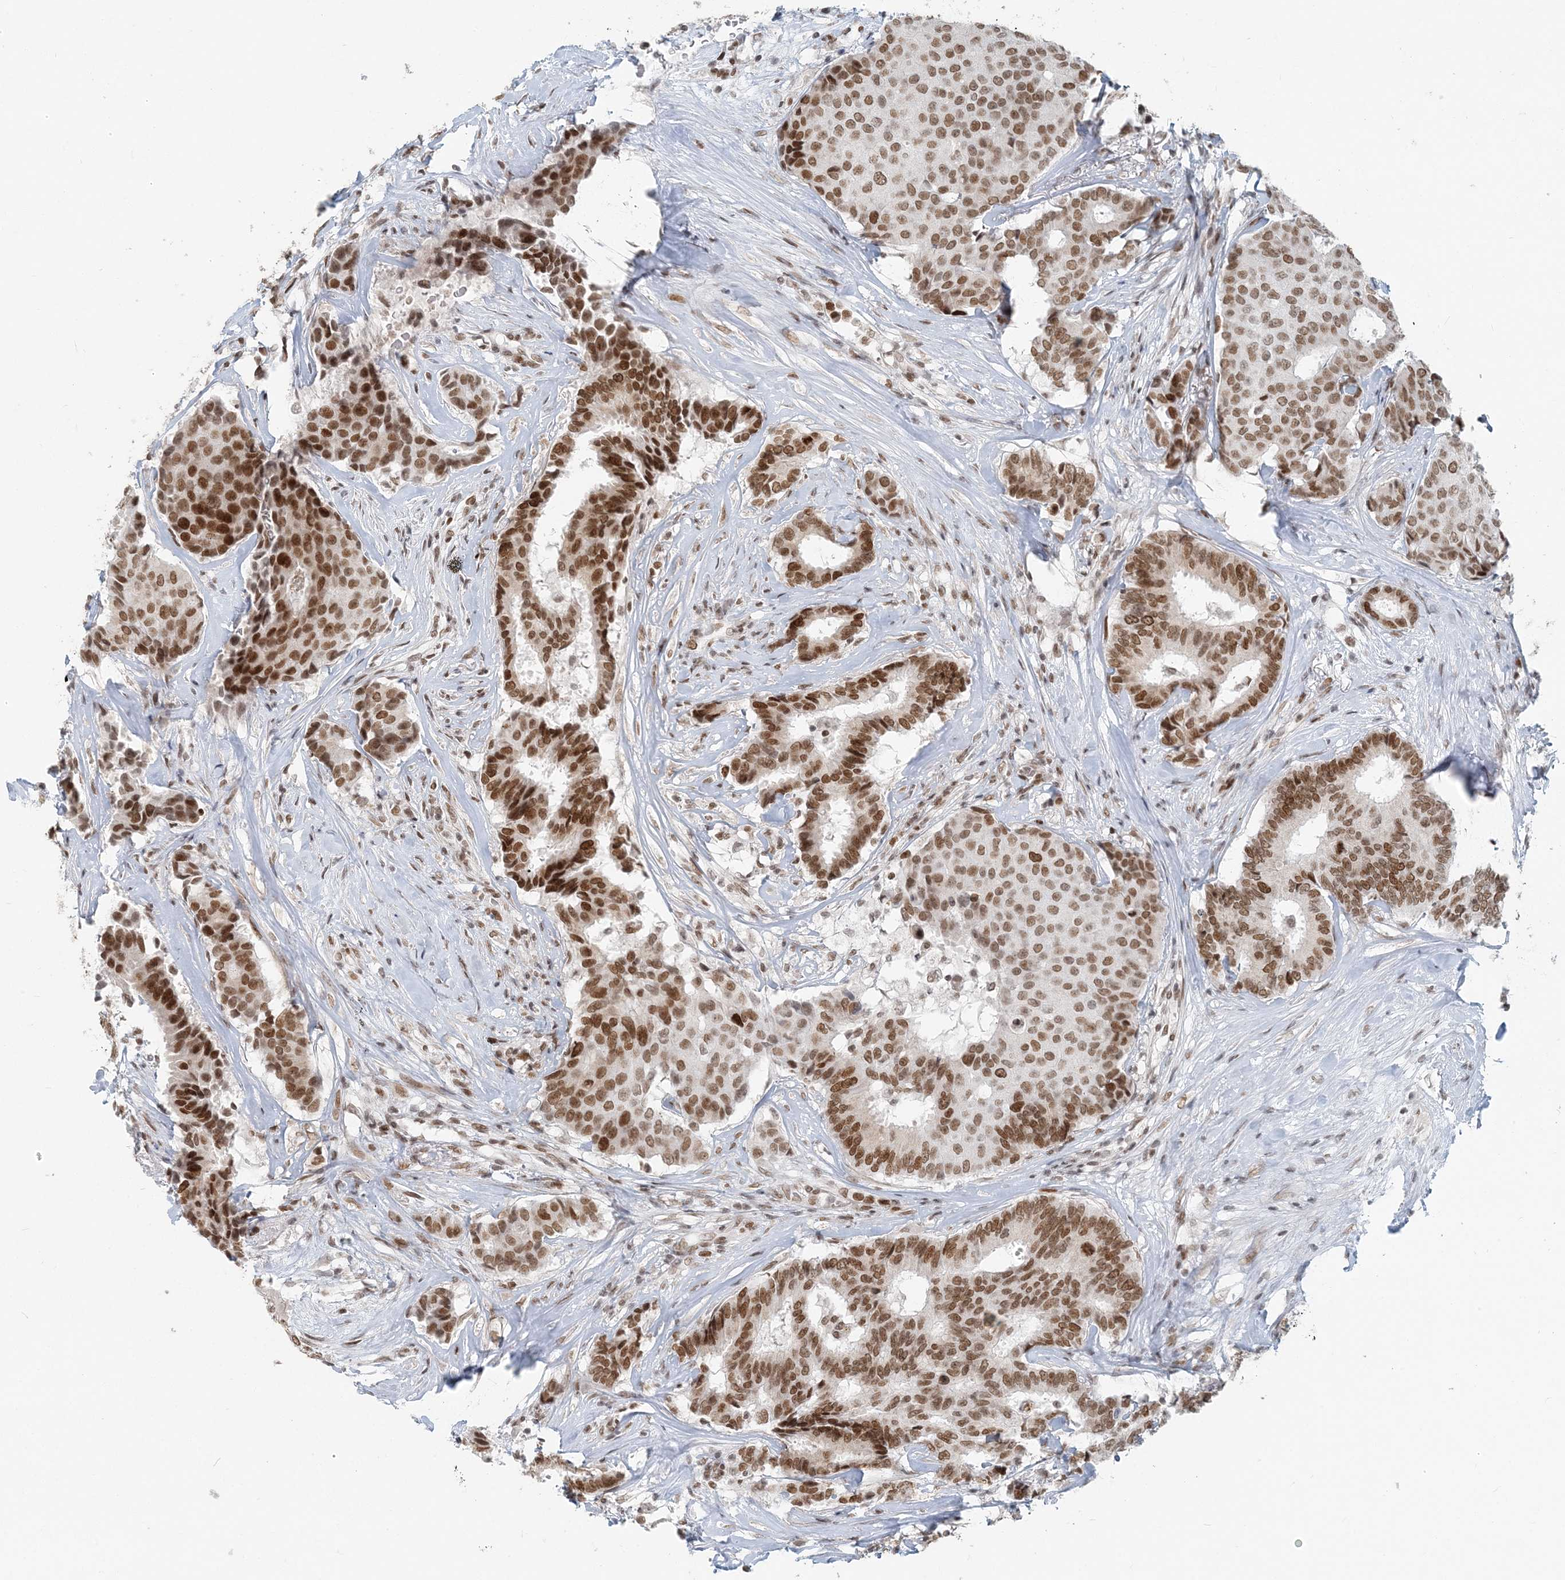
{"staining": {"intensity": "moderate", "quantity": ">75%", "location": "nuclear"}, "tissue": "breast cancer", "cell_type": "Tumor cells", "image_type": "cancer", "snomed": [{"axis": "morphology", "description": "Duct carcinoma"}, {"axis": "topography", "description": "Breast"}], "caption": "Human breast intraductal carcinoma stained for a protein (brown) demonstrates moderate nuclear positive staining in about >75% of tumor cells.", "gene": "BAZ1B", "patient": {"sex": "female", "age": 75}}